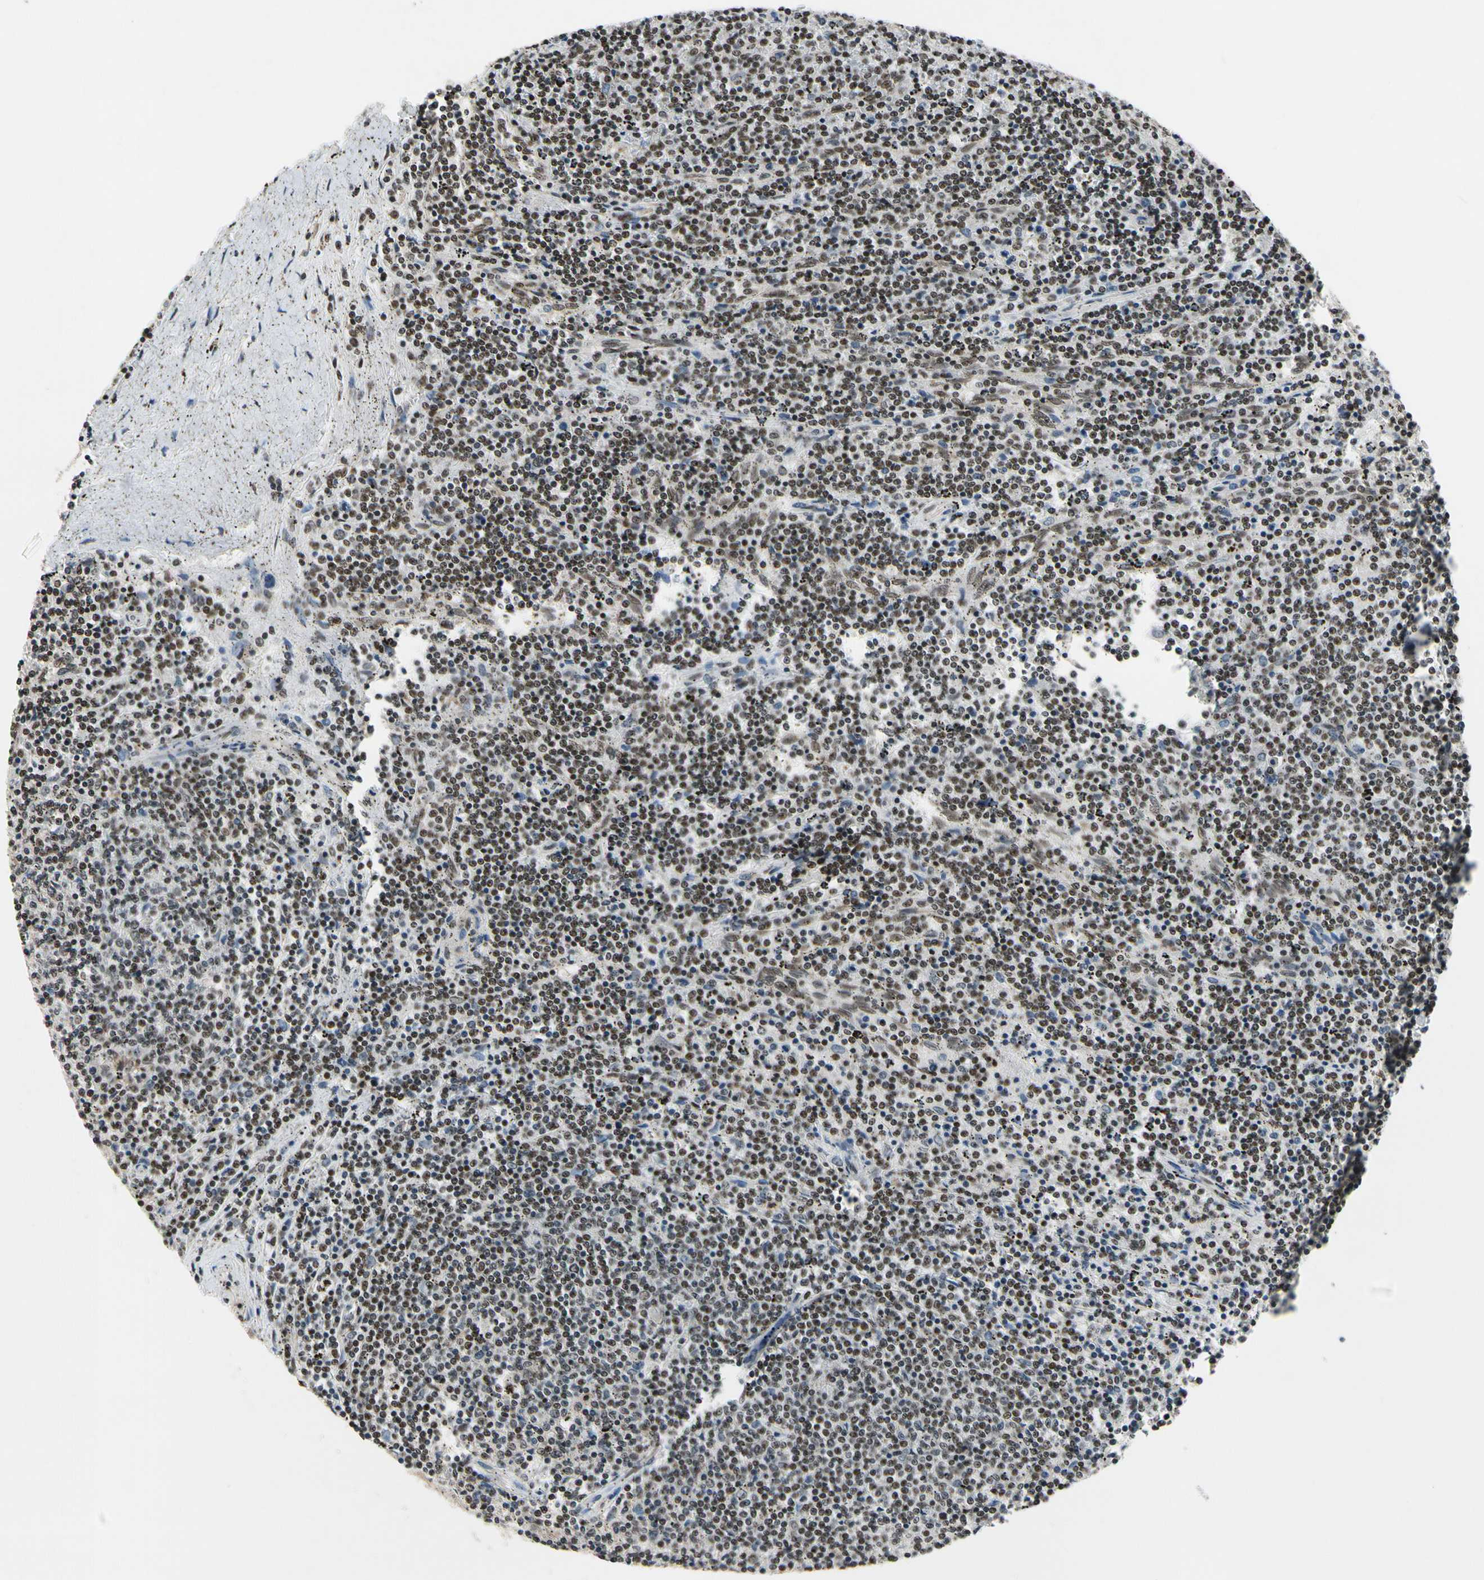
{"staining": {"intensity": "strong", "quantity": ">75%", "location": "nuclear"}, "tissue": "lymphoma", "cell_type": "Tumor cells", "image_type": "cancer", "snomed": [{"axis": "morphology", "description": "Malignant lymphoma, non-Hodgkin's type, Low grade"}, {"axis": "topography", "description": "Spleen"}], "caption": "DAB immunohistochemical staining of human lymphoma demonstrates strong nuclear protein positivity in approximately >75% of tumor cells.", "gene": "RECQL", "patient": {"sex": "female", "age": 50}}